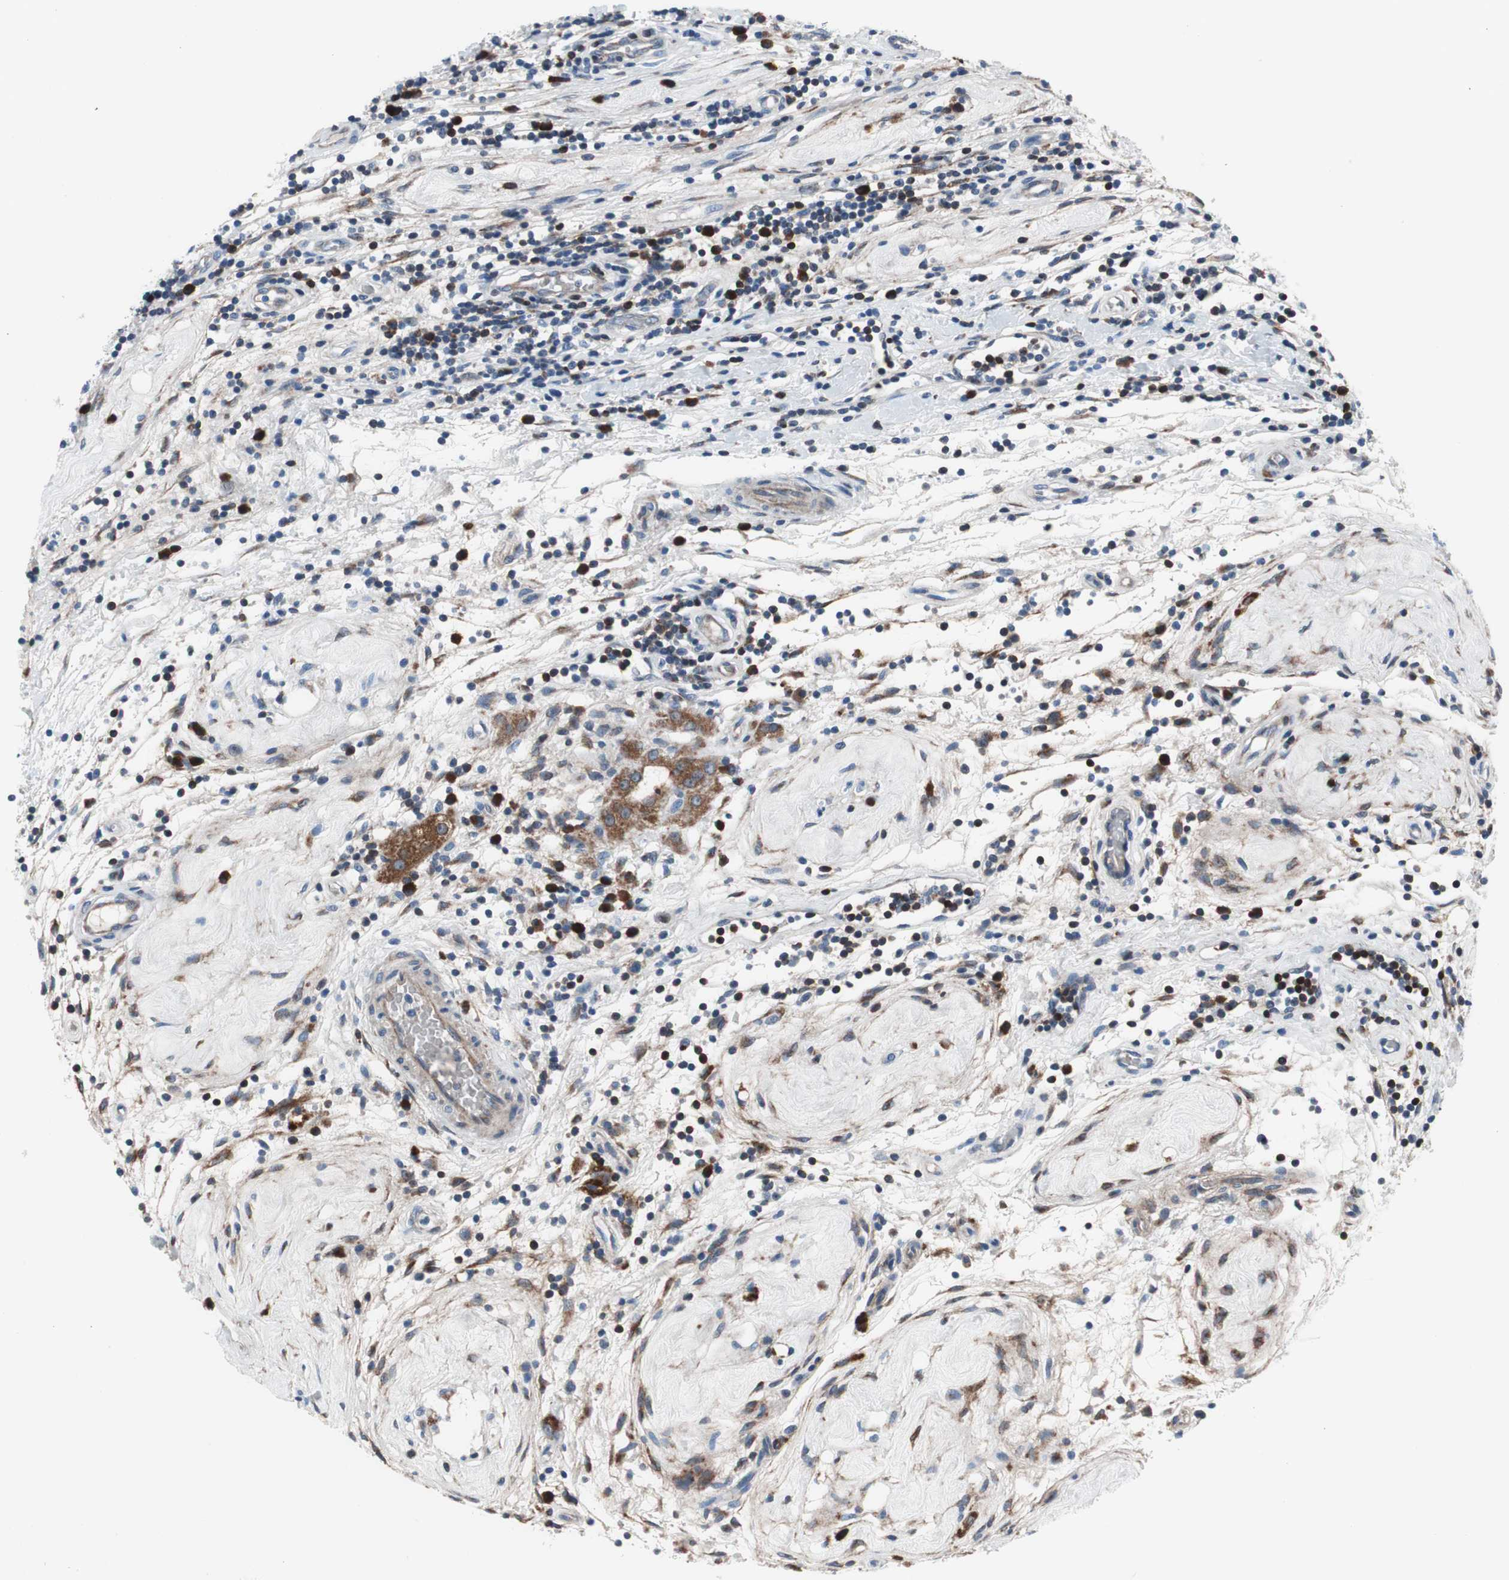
{"staining": {"intensity": "negative", "quantity": "none", "location": "none"}, "tissue": "testis cancer", "cell_type": "Tumor cells", "image_type": "cancer", "snomed": [{"axis": "morphology", "description": "Seminoma, NOS"}, {"axis": "topography", "description": "Testis"}], "caption": "There is no significant positivity in tumor cells of seminoma (testis).", "gene": "PRDX2", "patient": {"sex": "male", "age": 43}}